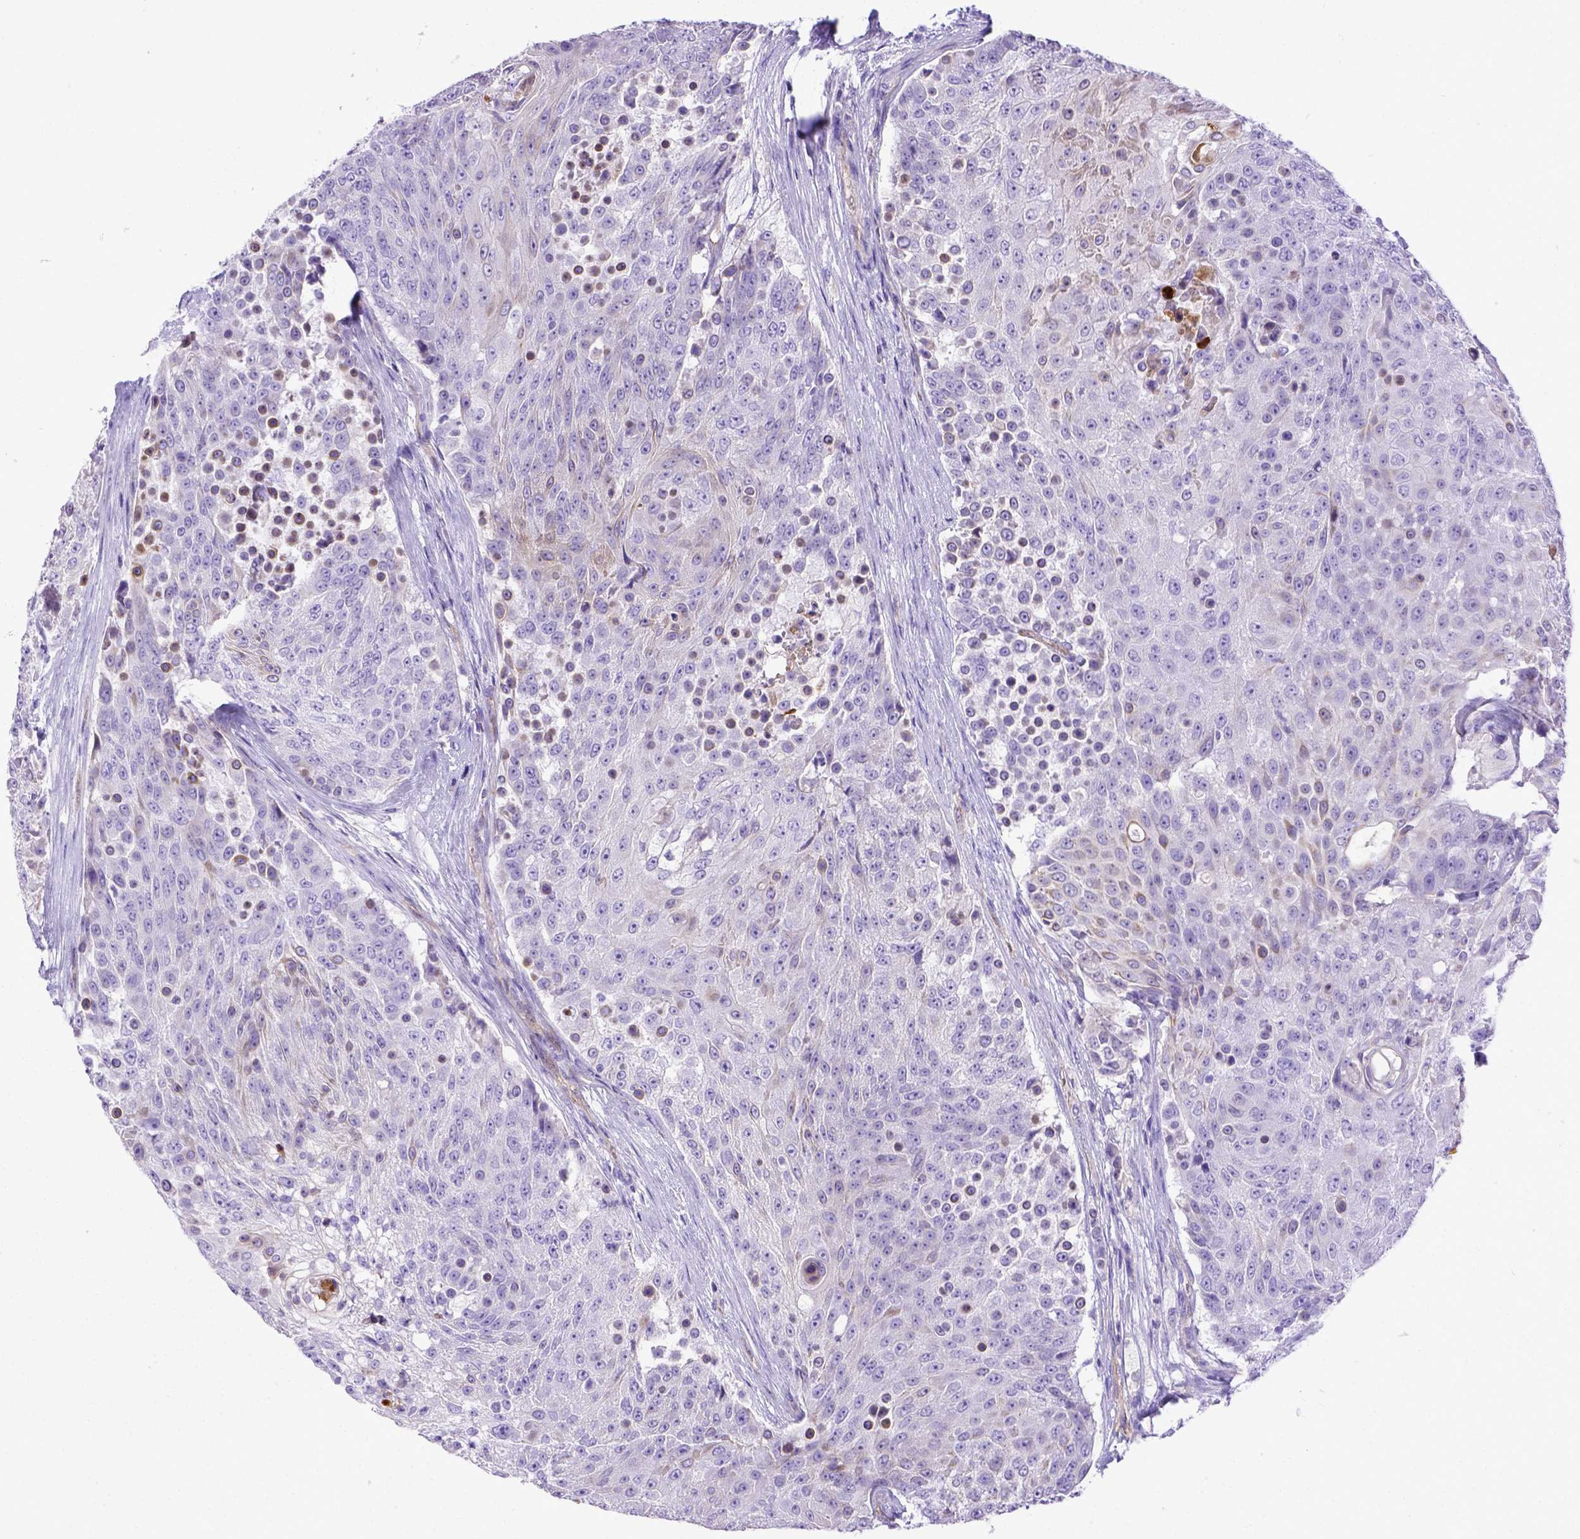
{"staining": {"intensity": "negative", "quantity": "none", "location": "none"}, "tissue": "urothelial cancer", "cell_type": "Tumor cells", "image_type": "cancer", "snomed": [{"axis": "morphology", "description": "Urothelial carcinoma, High grade"}, {"axis": "topography", "description": "Urinary bladder"}], "caption": "High magnification brightfield microscopy of urothelial carcinoma (high-grade) stained with DAB (brown) and counterstained with hematoxylin (blue): tumor cells show no significant staining.", "gene": "LRRC18", "patient": {"sex": "female", "age": 63}}